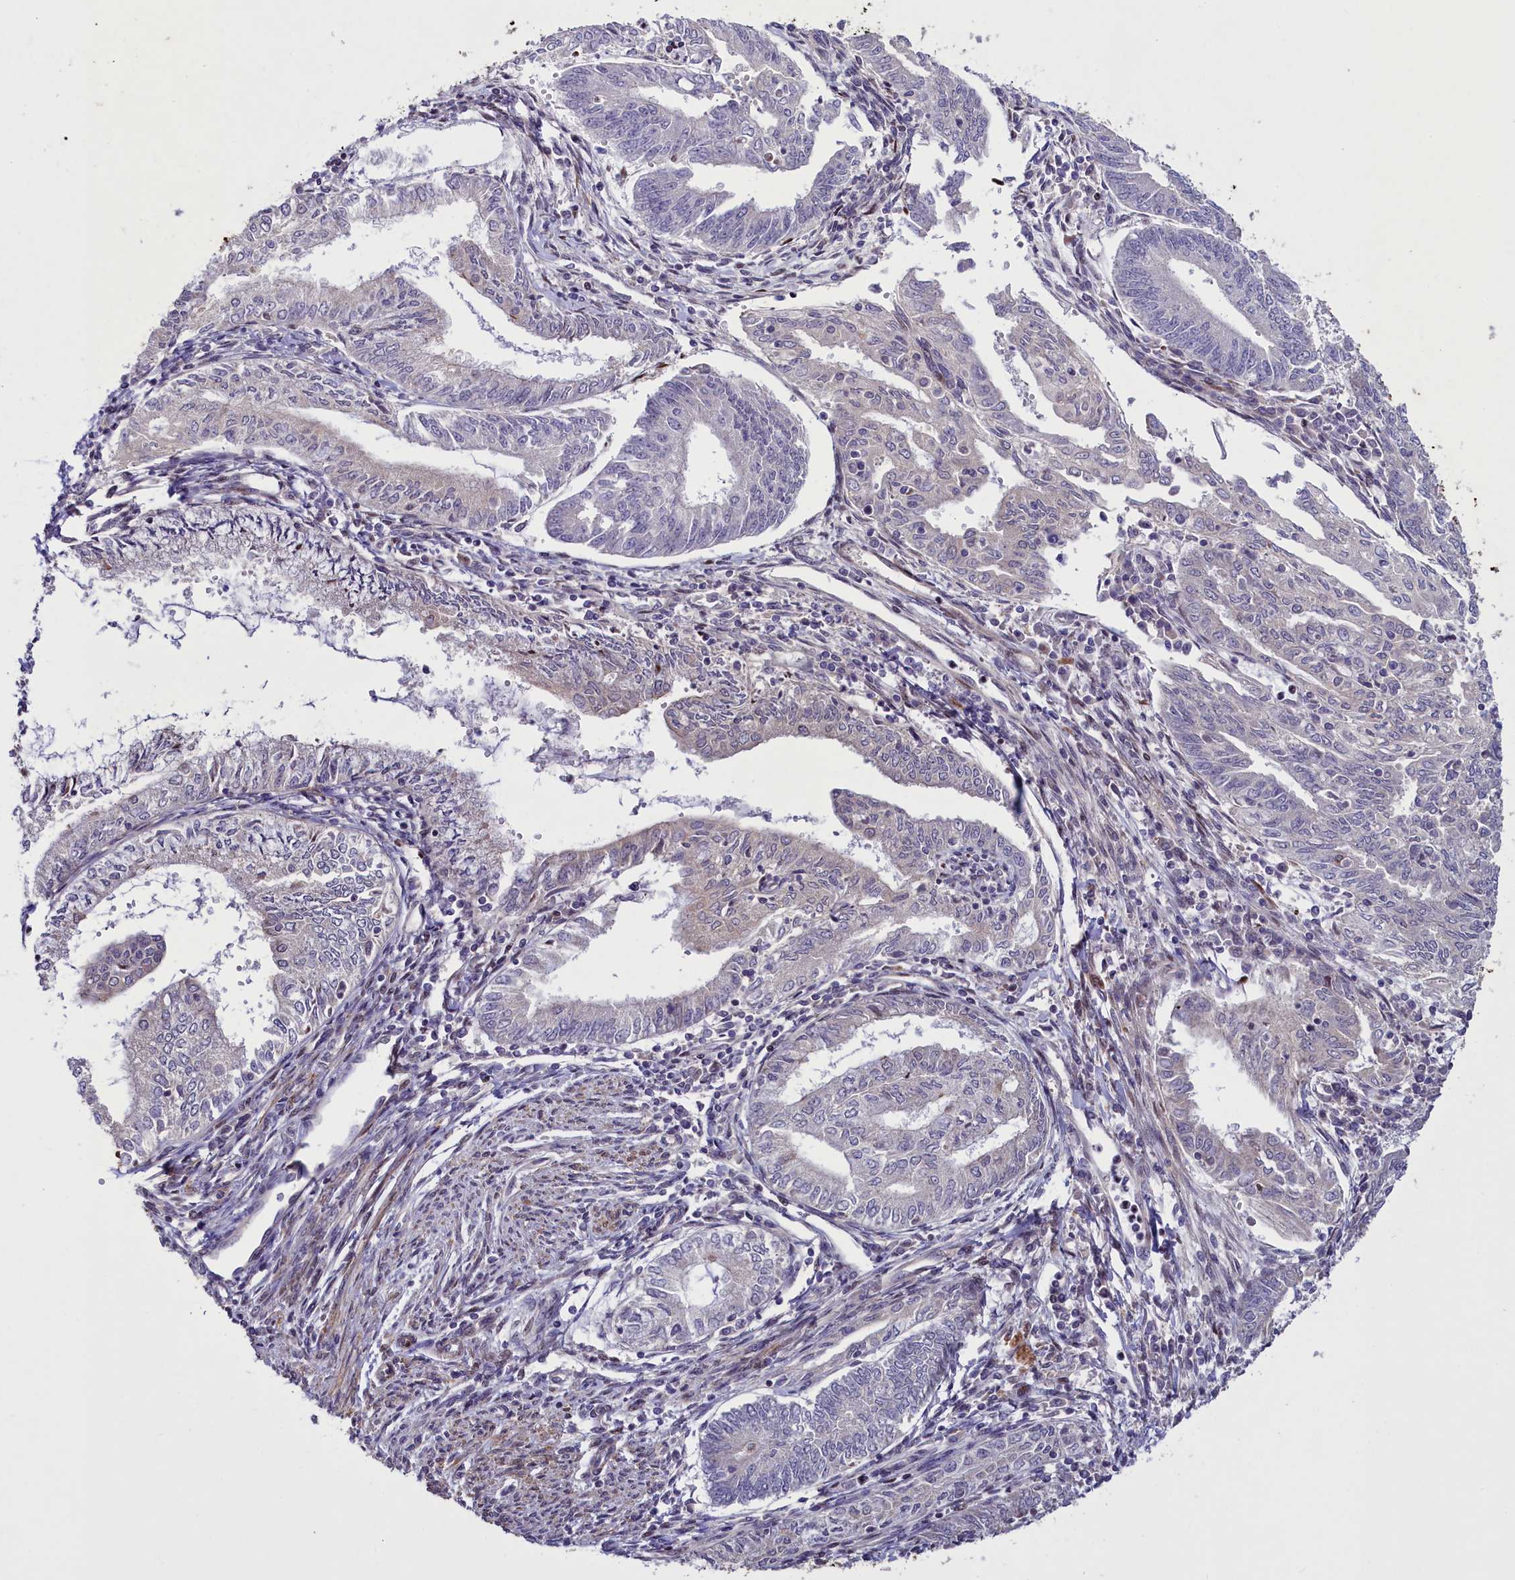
{"staining": {"intensity": "negative", "quantity": "none", "location": "none"}, "tissue": "endometrial cancer", "cell_type": "Tumor cells", "image_type": "cancer", "snomed": [{"axis": "morphology", "description": "Adenocarcinoma, NOS"}, {"axis": "topography", "description": "Endometrium"}], "caption": "This is an immunohistochemistry (IHC) micrograph of human endometrial cancer (adenocarcinoma). There is no positivity in tumor cells.", "gene": "MAN2C1", "patient": {"sex": "female", "age": 66}}